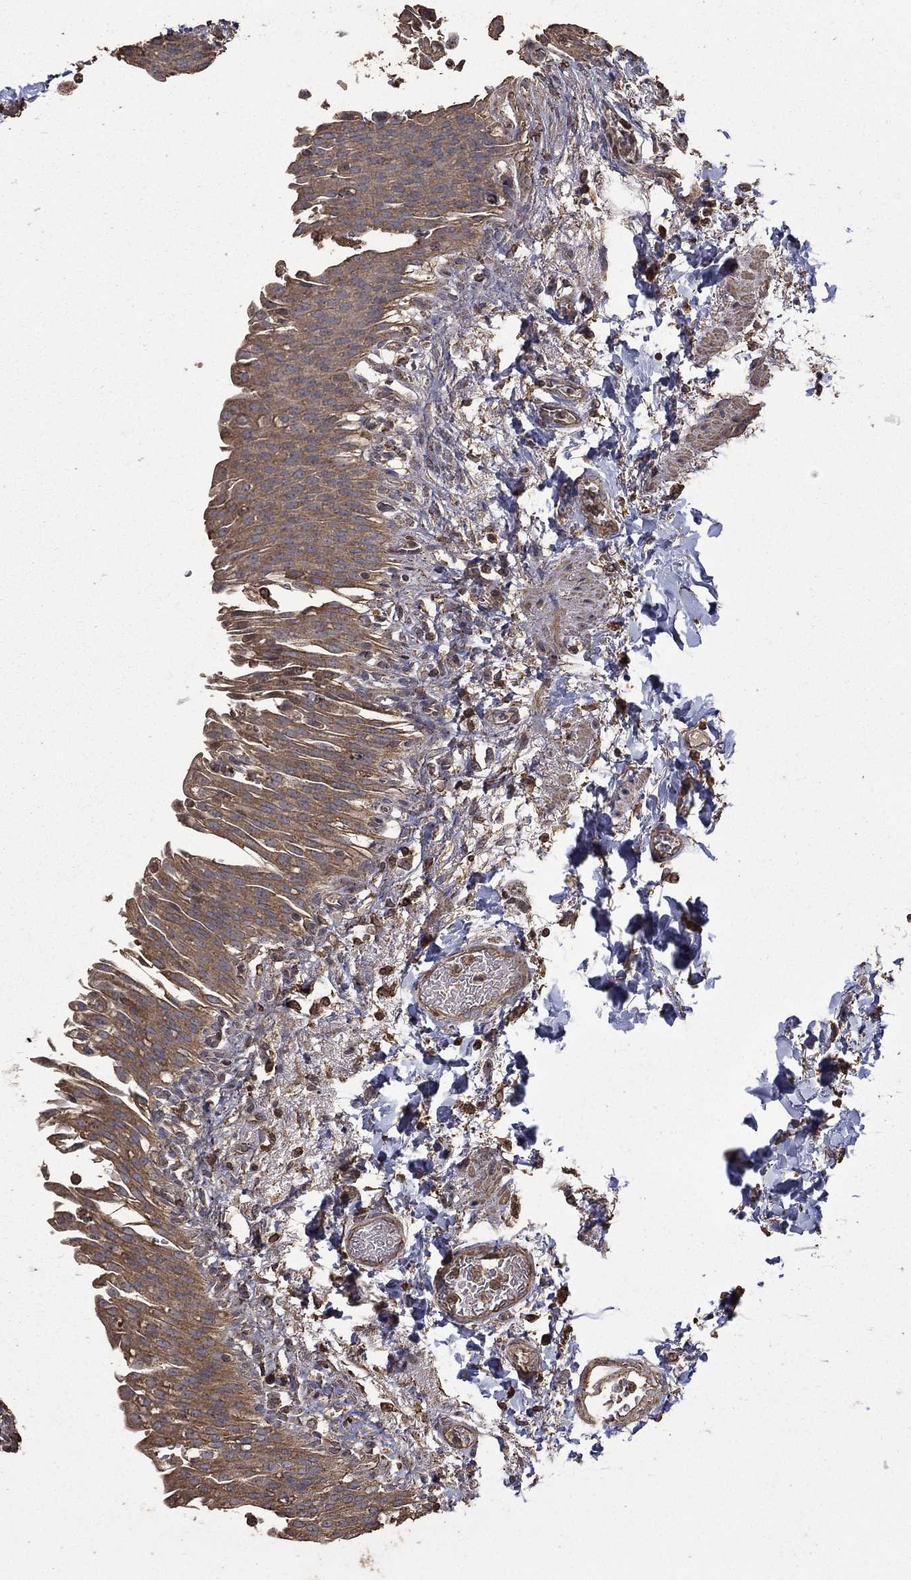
{"staining": {"intensity": "moderate", "quantity": ">75%", "location": "cytoplasmic/membranous"}, "tissue": "urinary bladder", "cell_type": "Urothelial cells", "image_type": "normal", "snomed": [{"axis": "morphology", "description": "Normal tissue, NOS"}, {"axis": "topography", "description": "Urinary bladder"}], "caption": "The immunohistochemical stain shows moderate cytoplasmic/membranous positivity in urothelial cells of benign urinary bladder. (IHC, brightfield microscopy, high magnification).", "gene": "METTL27", "patient": {"sex": "female", "age": 60}}